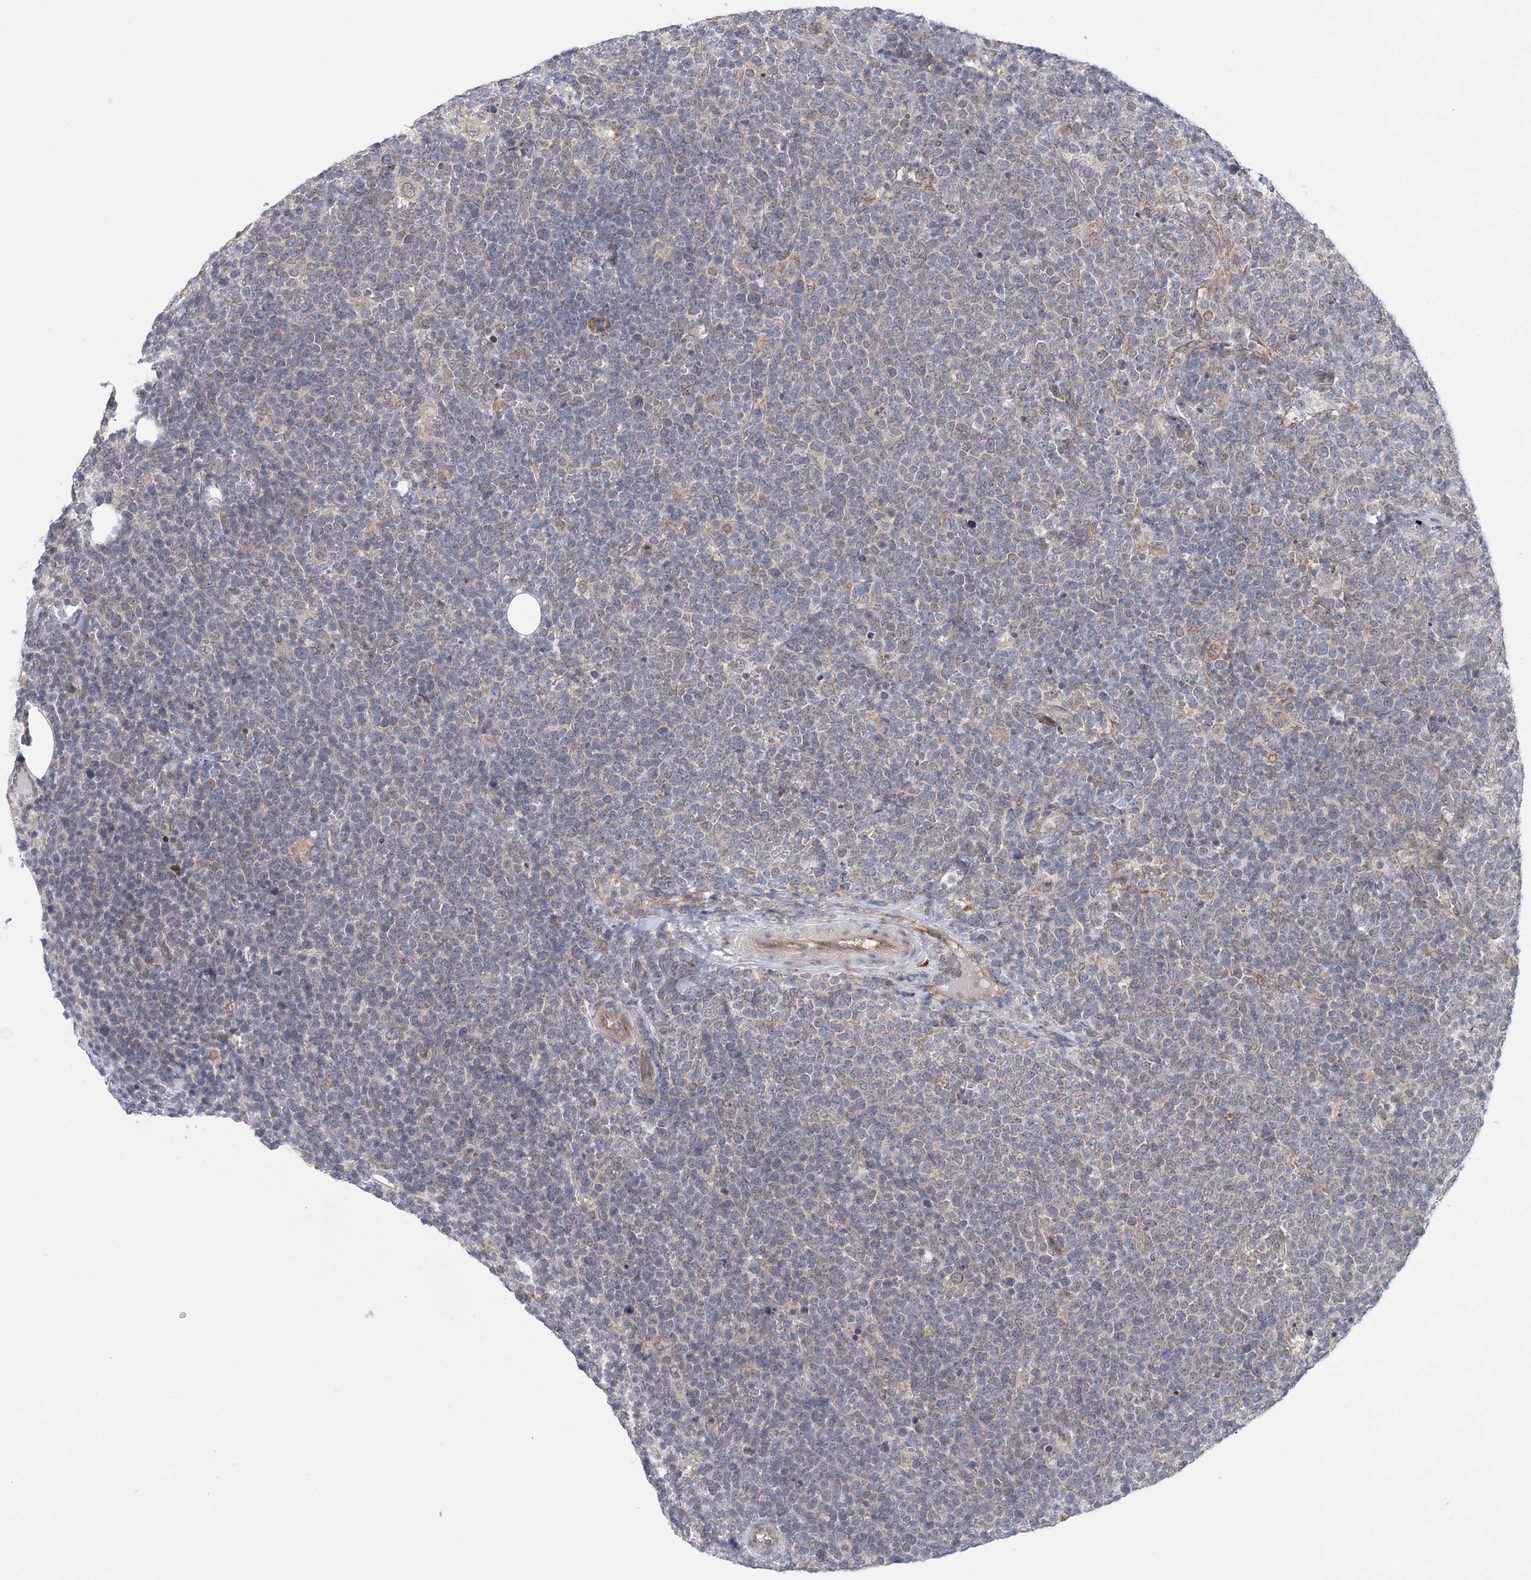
{"staining": {"intensity": "negative", "quantity": "none", "location": "none"}, "tissue": "lymphoma", "cell_type": "Tumor cells", "image_type": "cancer", "snomed": [{"axis": "morphology", "description": "Malignant lymphoma, non-Hodgkin's type, High grade"}, {"axis": "topography", "description": "Lymph node"}], "caption": "Lymphoma was stained to show a protein in brown. There is no significant staining in tumor cells.", "gene": "PCYOX1L", "patient": {"sex": "male", "age": 61}}